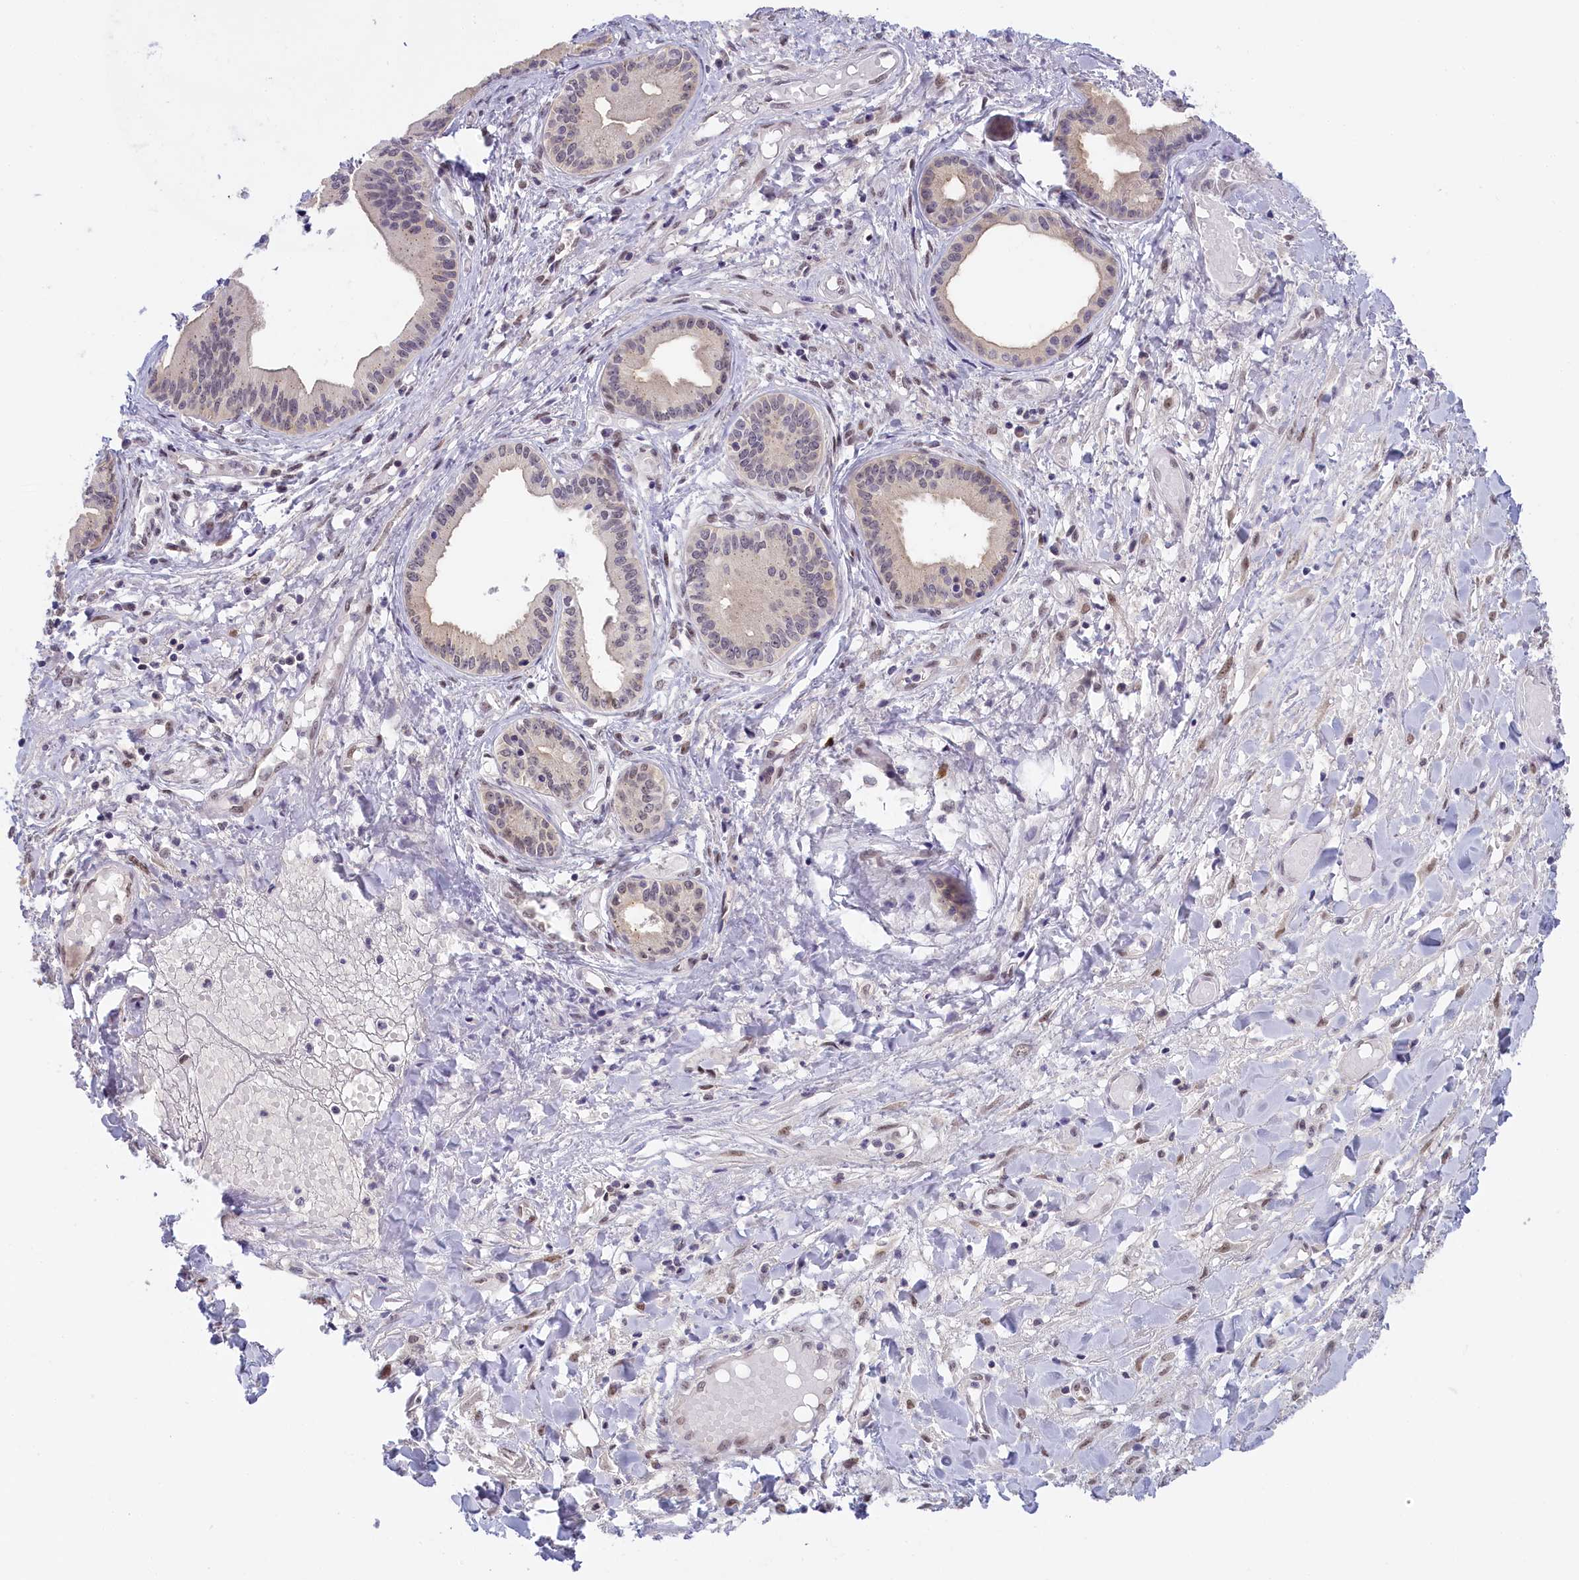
{"staining": {"intensity": "moderate", "quantity": "<25%", "location": "cytoplasmic/membranous"}, "tissue": "pancreatic cancer", "cell_type": "Tumor cells", "image_type": "cancer", "snomed": [{"axis": "morphology", "description": "Adenocarcinoma, NOS"}, {"axis": "topography", "description": "Pancreas"}], "caption": "Tumor cells exhibit moderate cytoplasmic/membranous staining in about <25% of cells in pancreatic cancer.", "gene": "SEC31B", "patient": {"sex": "female", "age": 50}}